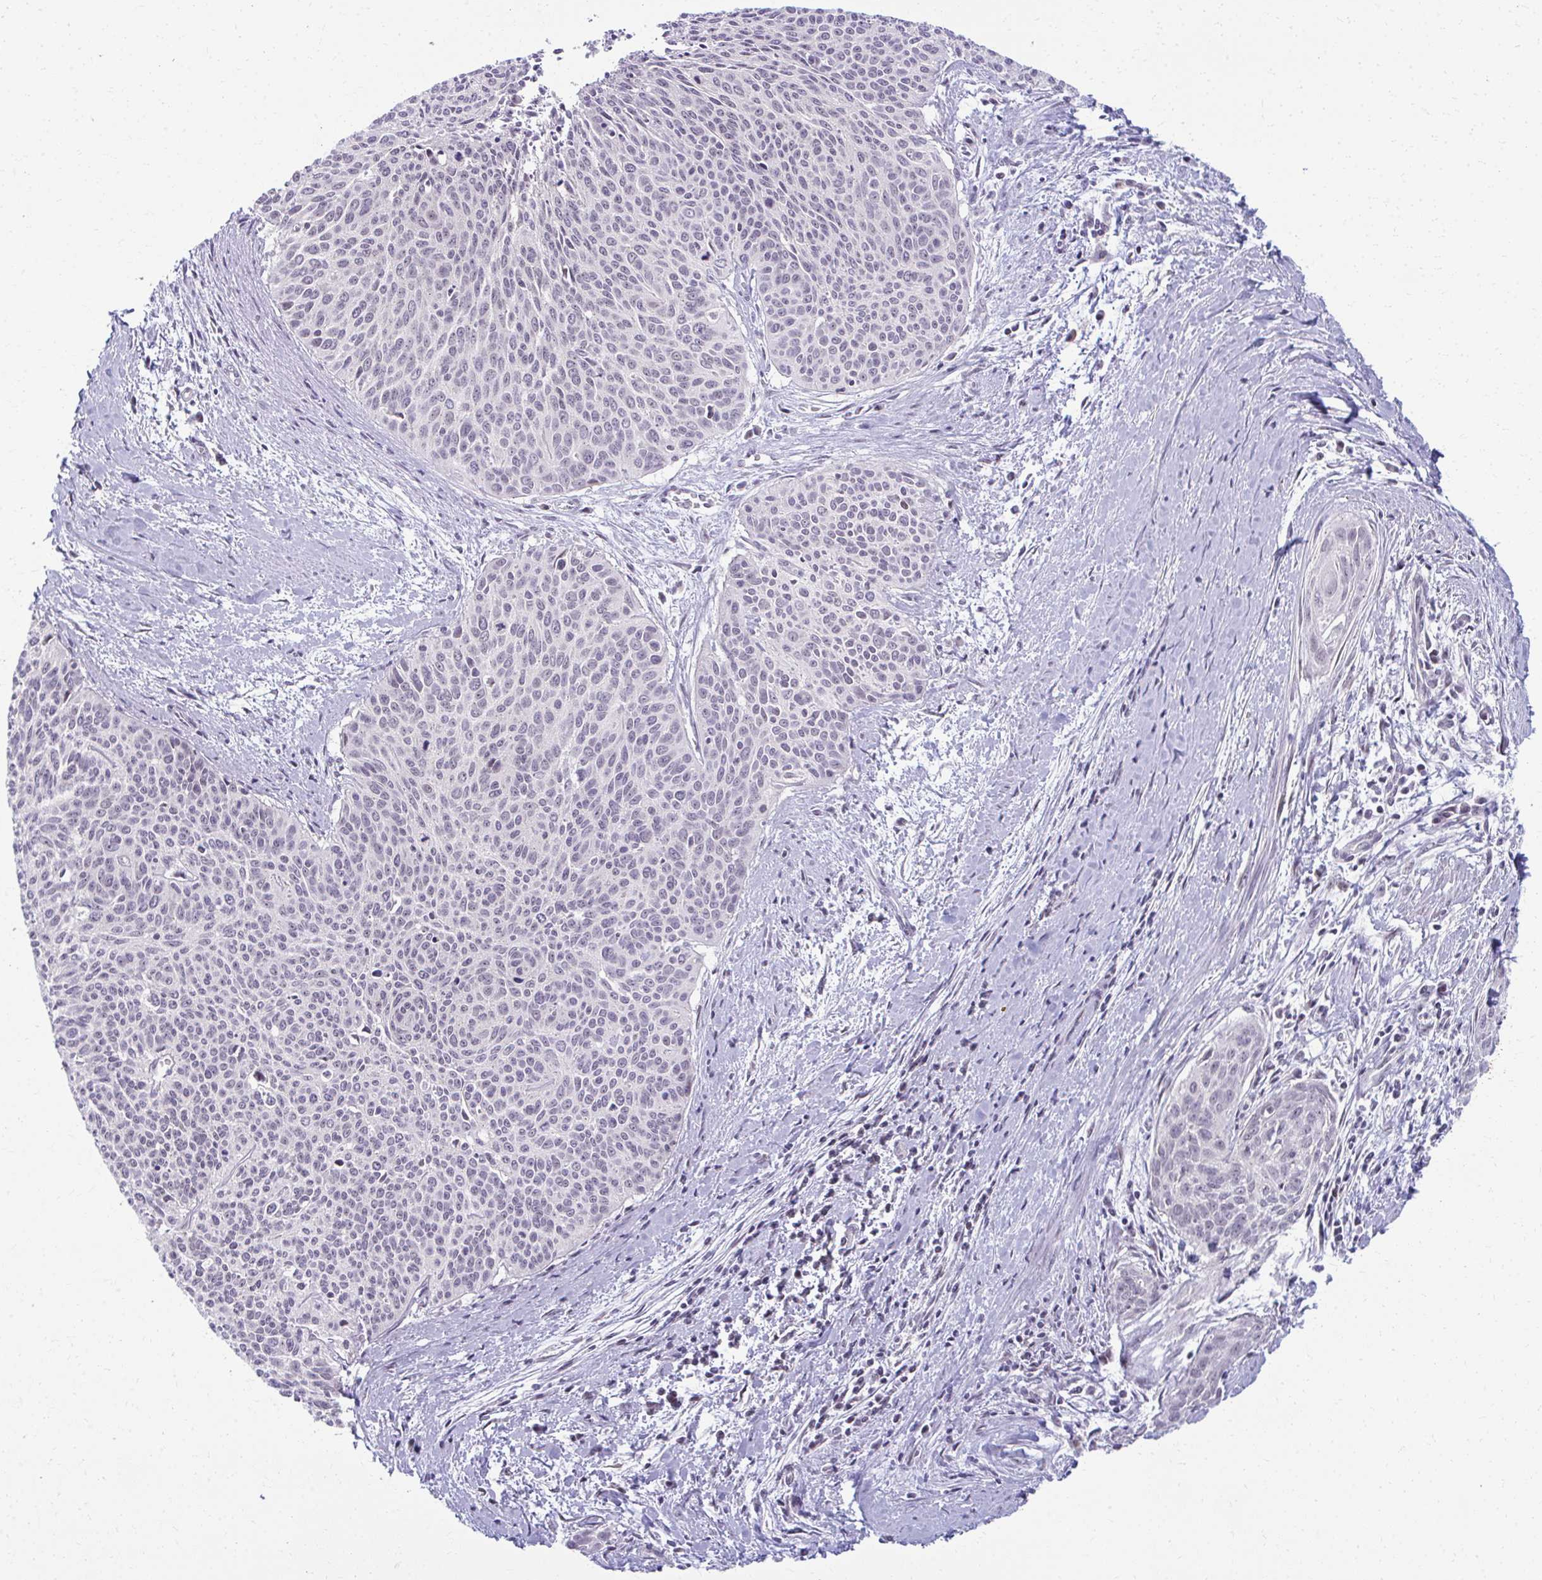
{"staining": {"intensity": "negative", "quantity": "none", "location": "none"}, "tissue": "cervical cancer", "cell_type": "Tumor cells", "image_type": "cancer", "snomed": [{"axis": "morphology", "description": "Squamous cell carcinoma, NOS"}, {"axis": "topography", "description": "Cervix"}], "caption": "This is an IHC photomicrograph of cervical cancer. There is no expression in tumor cells.", "gene": "MAF1", "patient": {"sex": "female", "age": 55}}